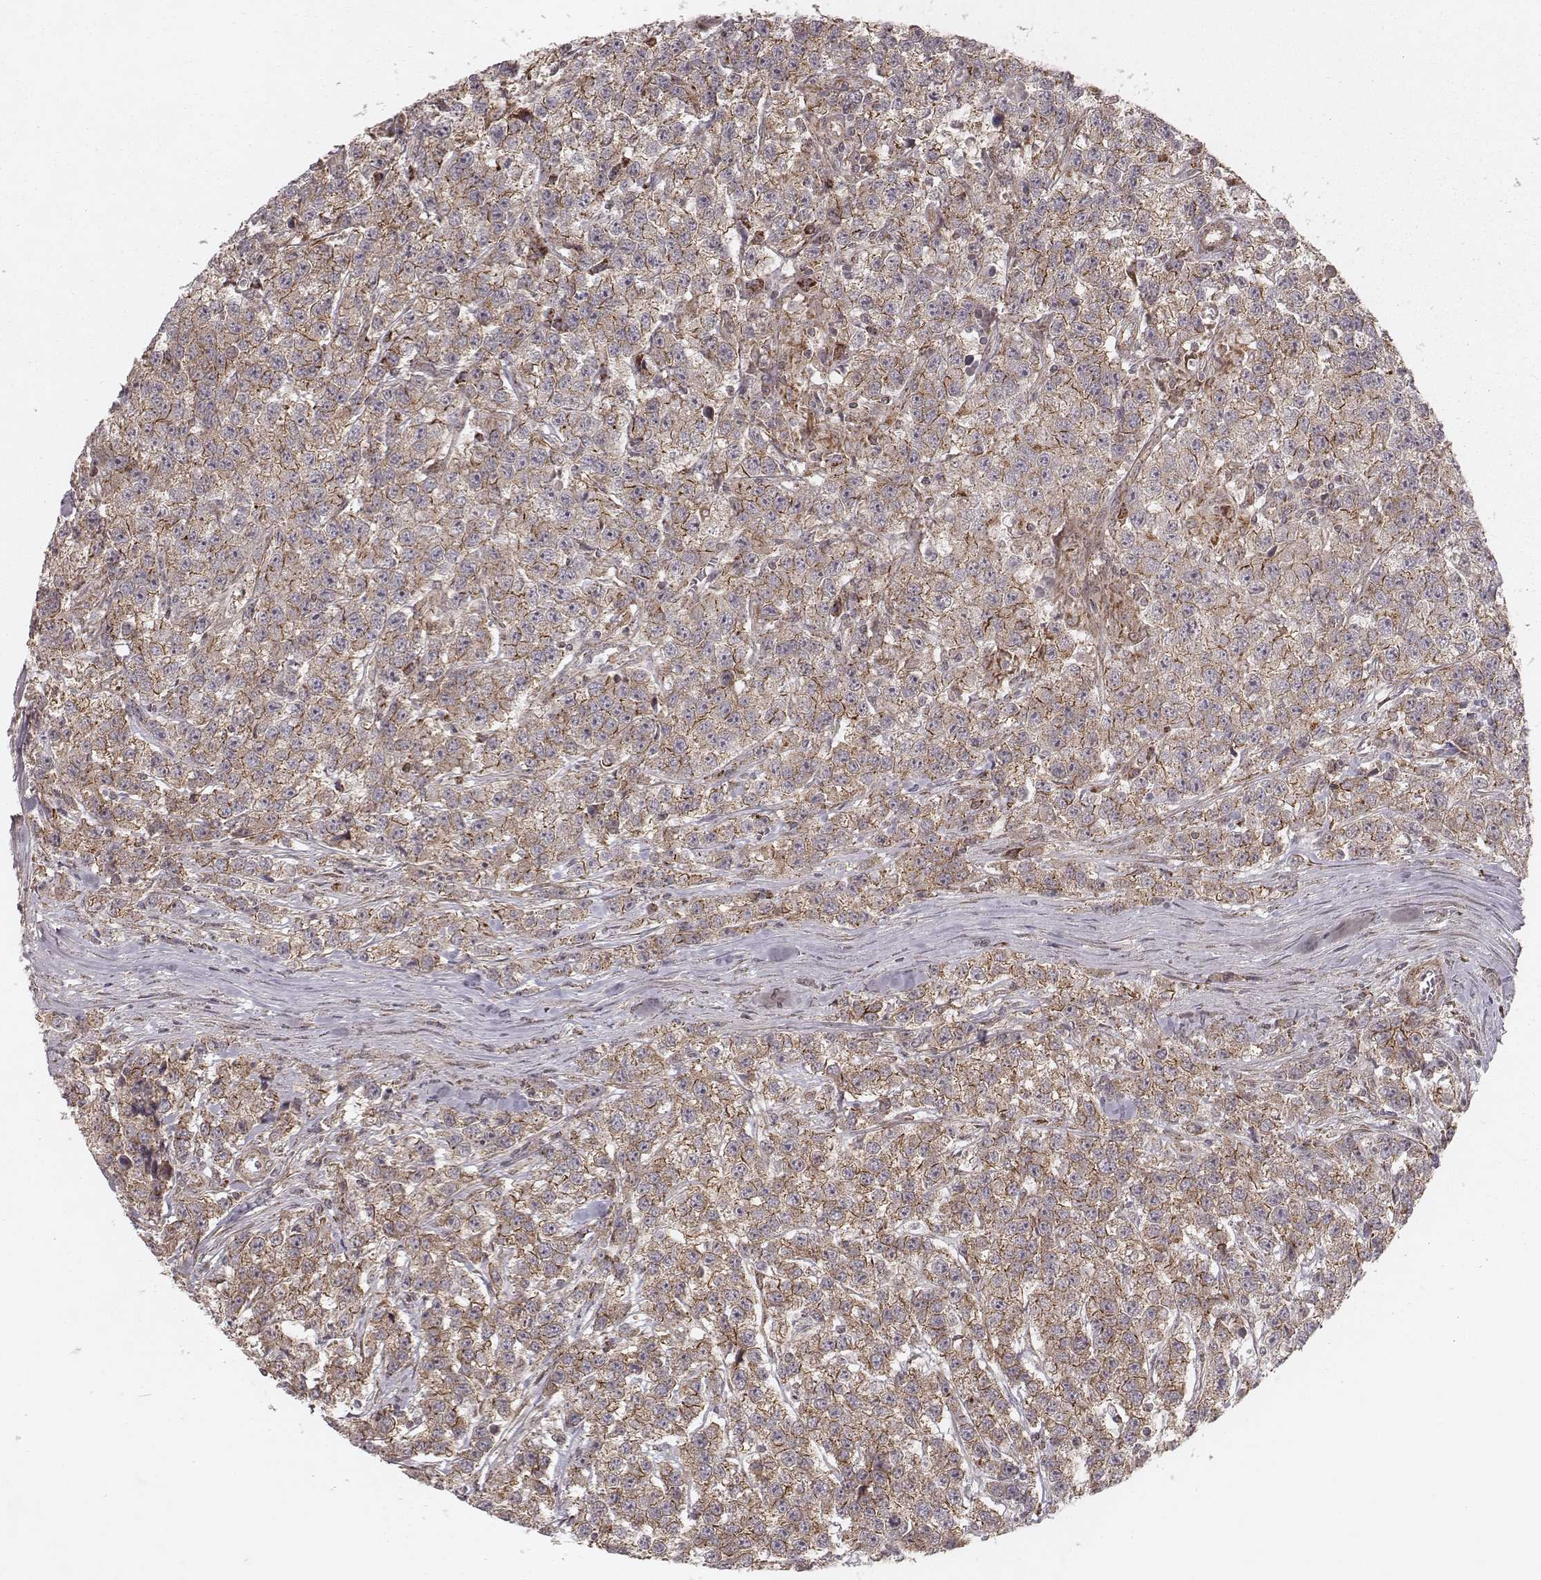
{"staining": {"intensity": "weak", "quantity": ">75%", "location": "cytoplasmic/membranous"}, "tissue": "testis cancer", "cell_type": "Tumor cells", "image_type": "cancer", "snomed": [{"axis": "morphology", "description": "Seminoma, NOS"}, {"axis": "topography", "description": "Testis"}], "caption": "There is low levels of weak cytoplasmic/membranous positivity in tumor cells of testis seminoma, as demonstrated by immunohistochemical staining (brown color).", "gene": "NDUFA7", "patient": {"sex": "male", "age": 59}}